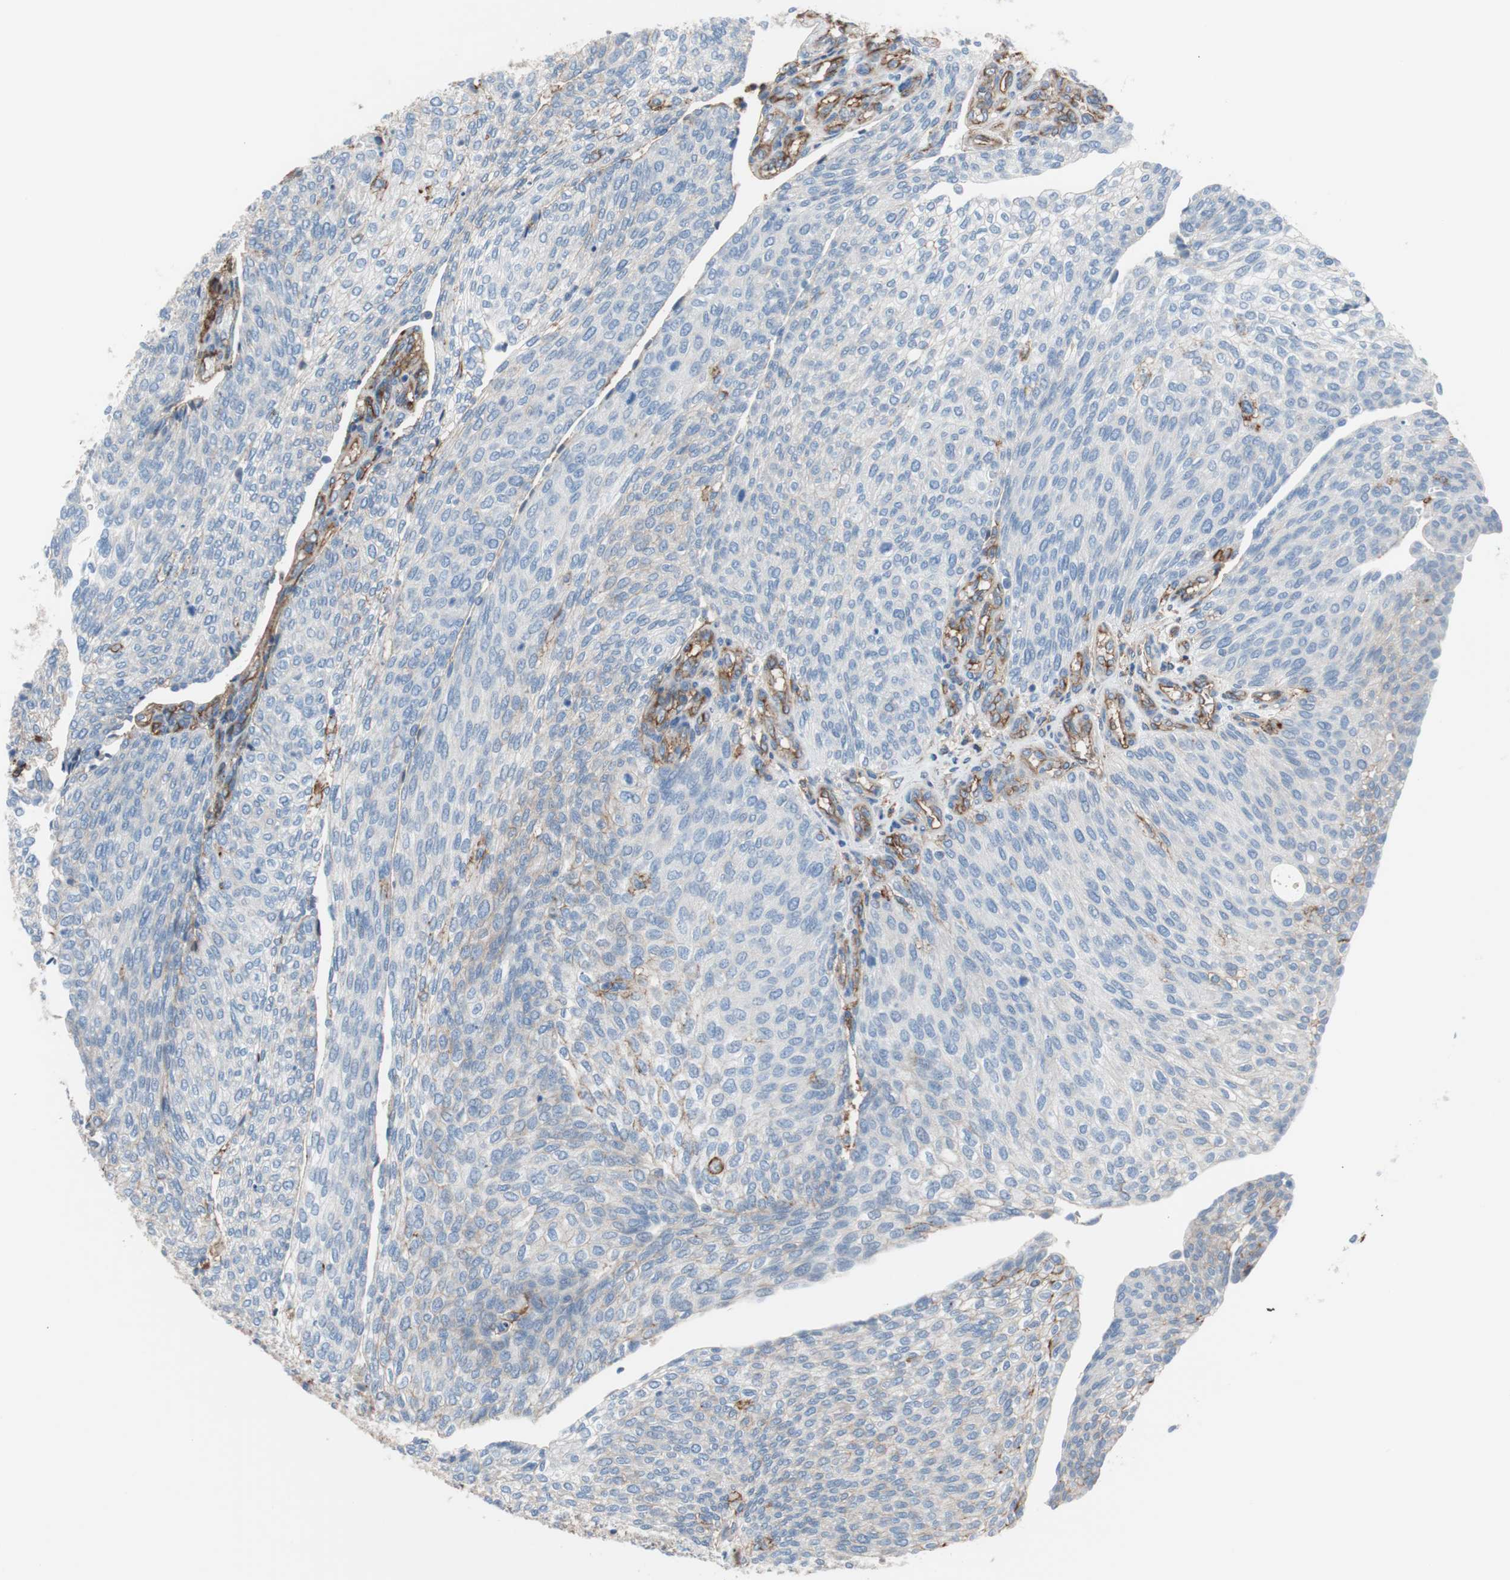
{"staining": {"intensity": "negative", "quantity": "none", "location": "none"}, "tissue": "urothelial cancer", "cell_type": "Tumor cells", "image_type": "cancer", "snomed": [{"axis": "morphology", "description": "Urothelial carcinoma, Low grade"}, {"axis": "topography", "description": "Urinary bladder"}], "caption": "Photomicrograph shows no protein expression in tumor cells of urothelial cancer tissue.", "gene": "CD81", "patient": {"sex": "female", "age": 79}}